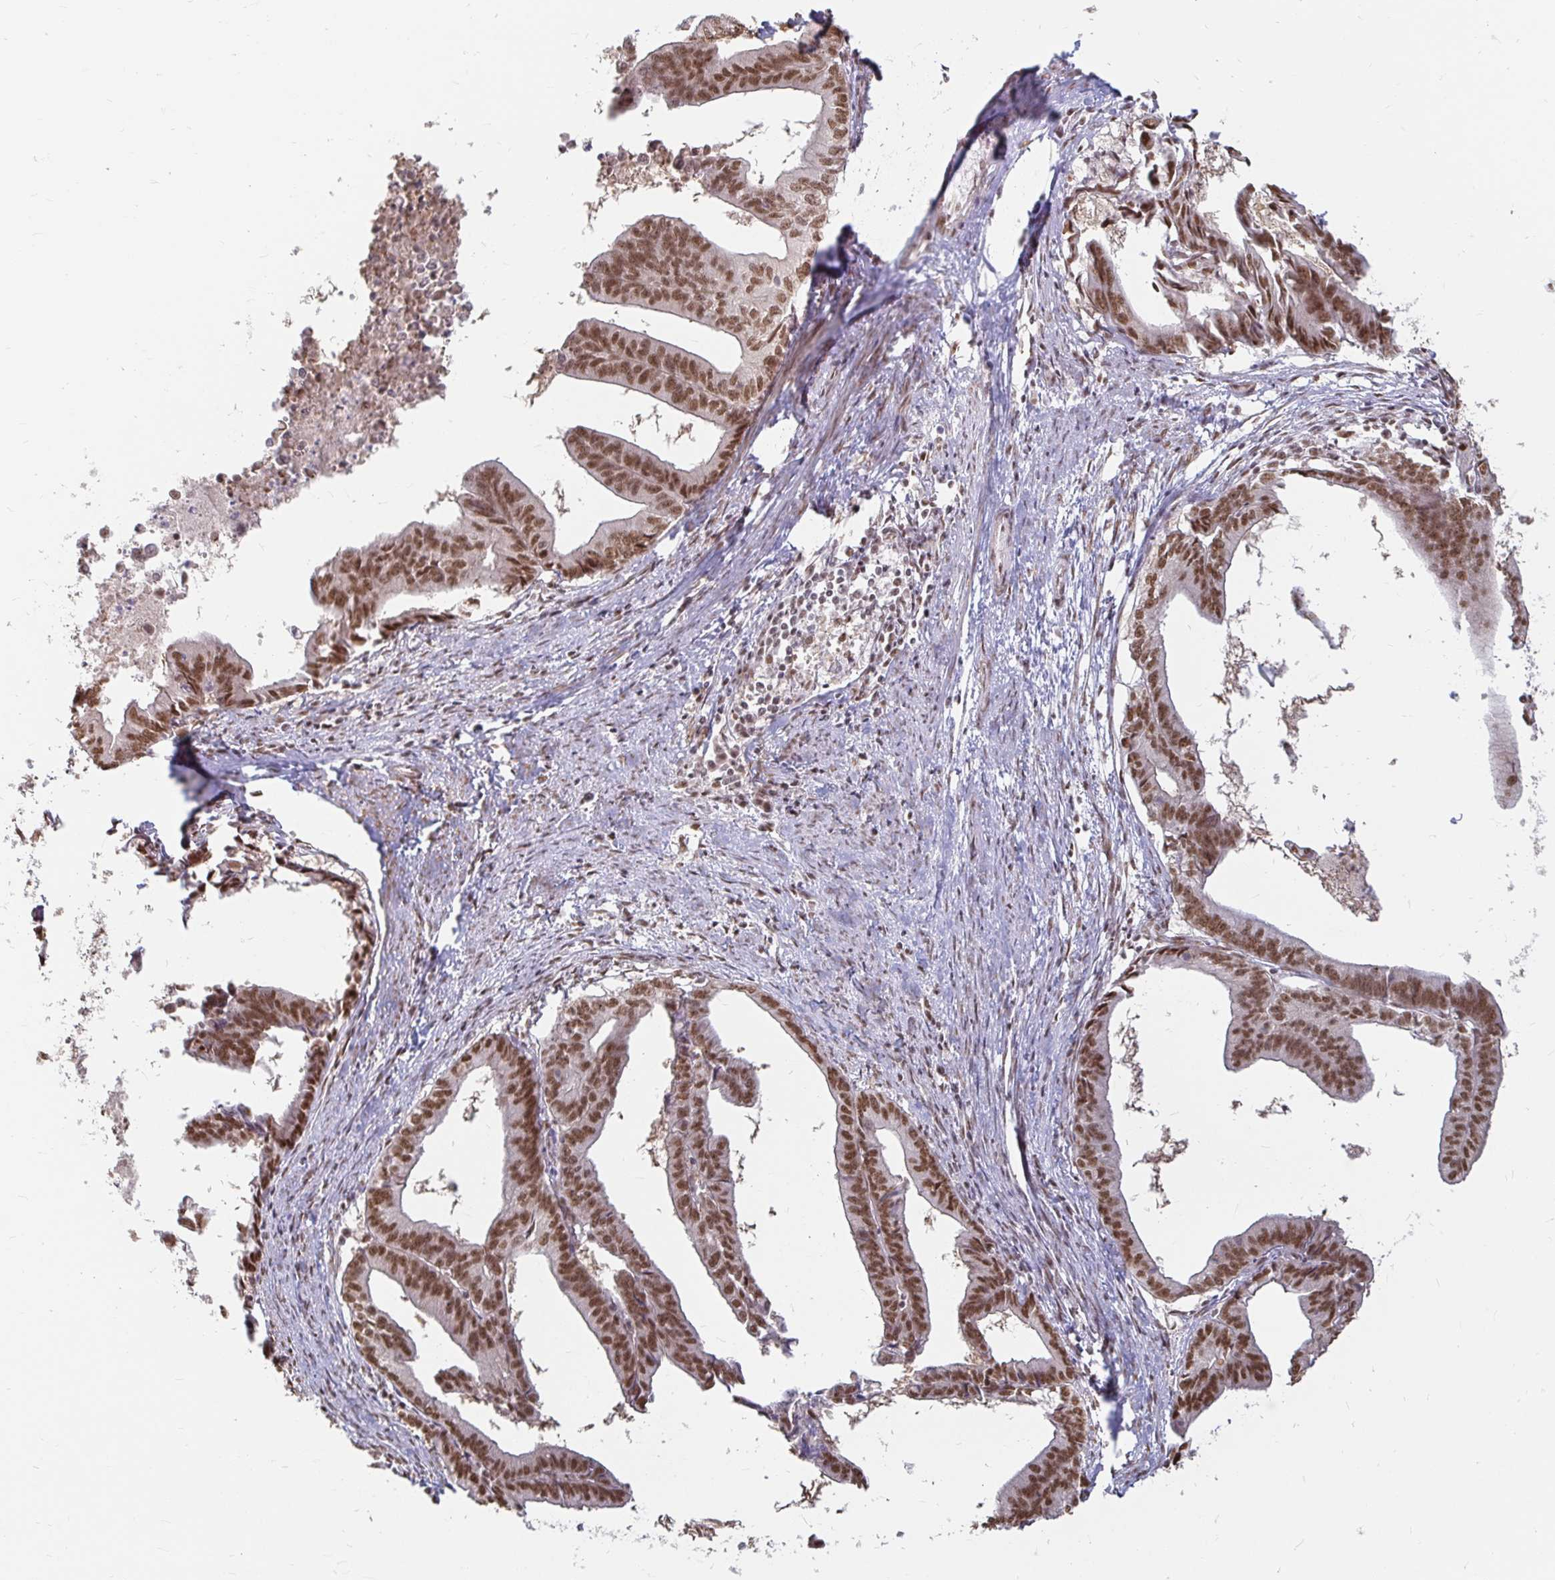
{"staining": {"intensity": "strong", "quantity": ">75%", "location": "nuclear"}, "tissue": "endometrial cancer", "cell_type": "Tumor cells", "image_type": "cancer", "snomed": [{"axis": "morphology", "description": "Adenocarcinoma, NOS"}, {"axis": "topography", "description": "Endometrium"}], "caption": "This image reveals immunohistochemistry (IHC) staining of endometrial cancer, with high strong nuclear positivity in approximately >75% of tumor cells.", "gene": "HNRNPU", "patient": {"sex": "female", "age": 65}}